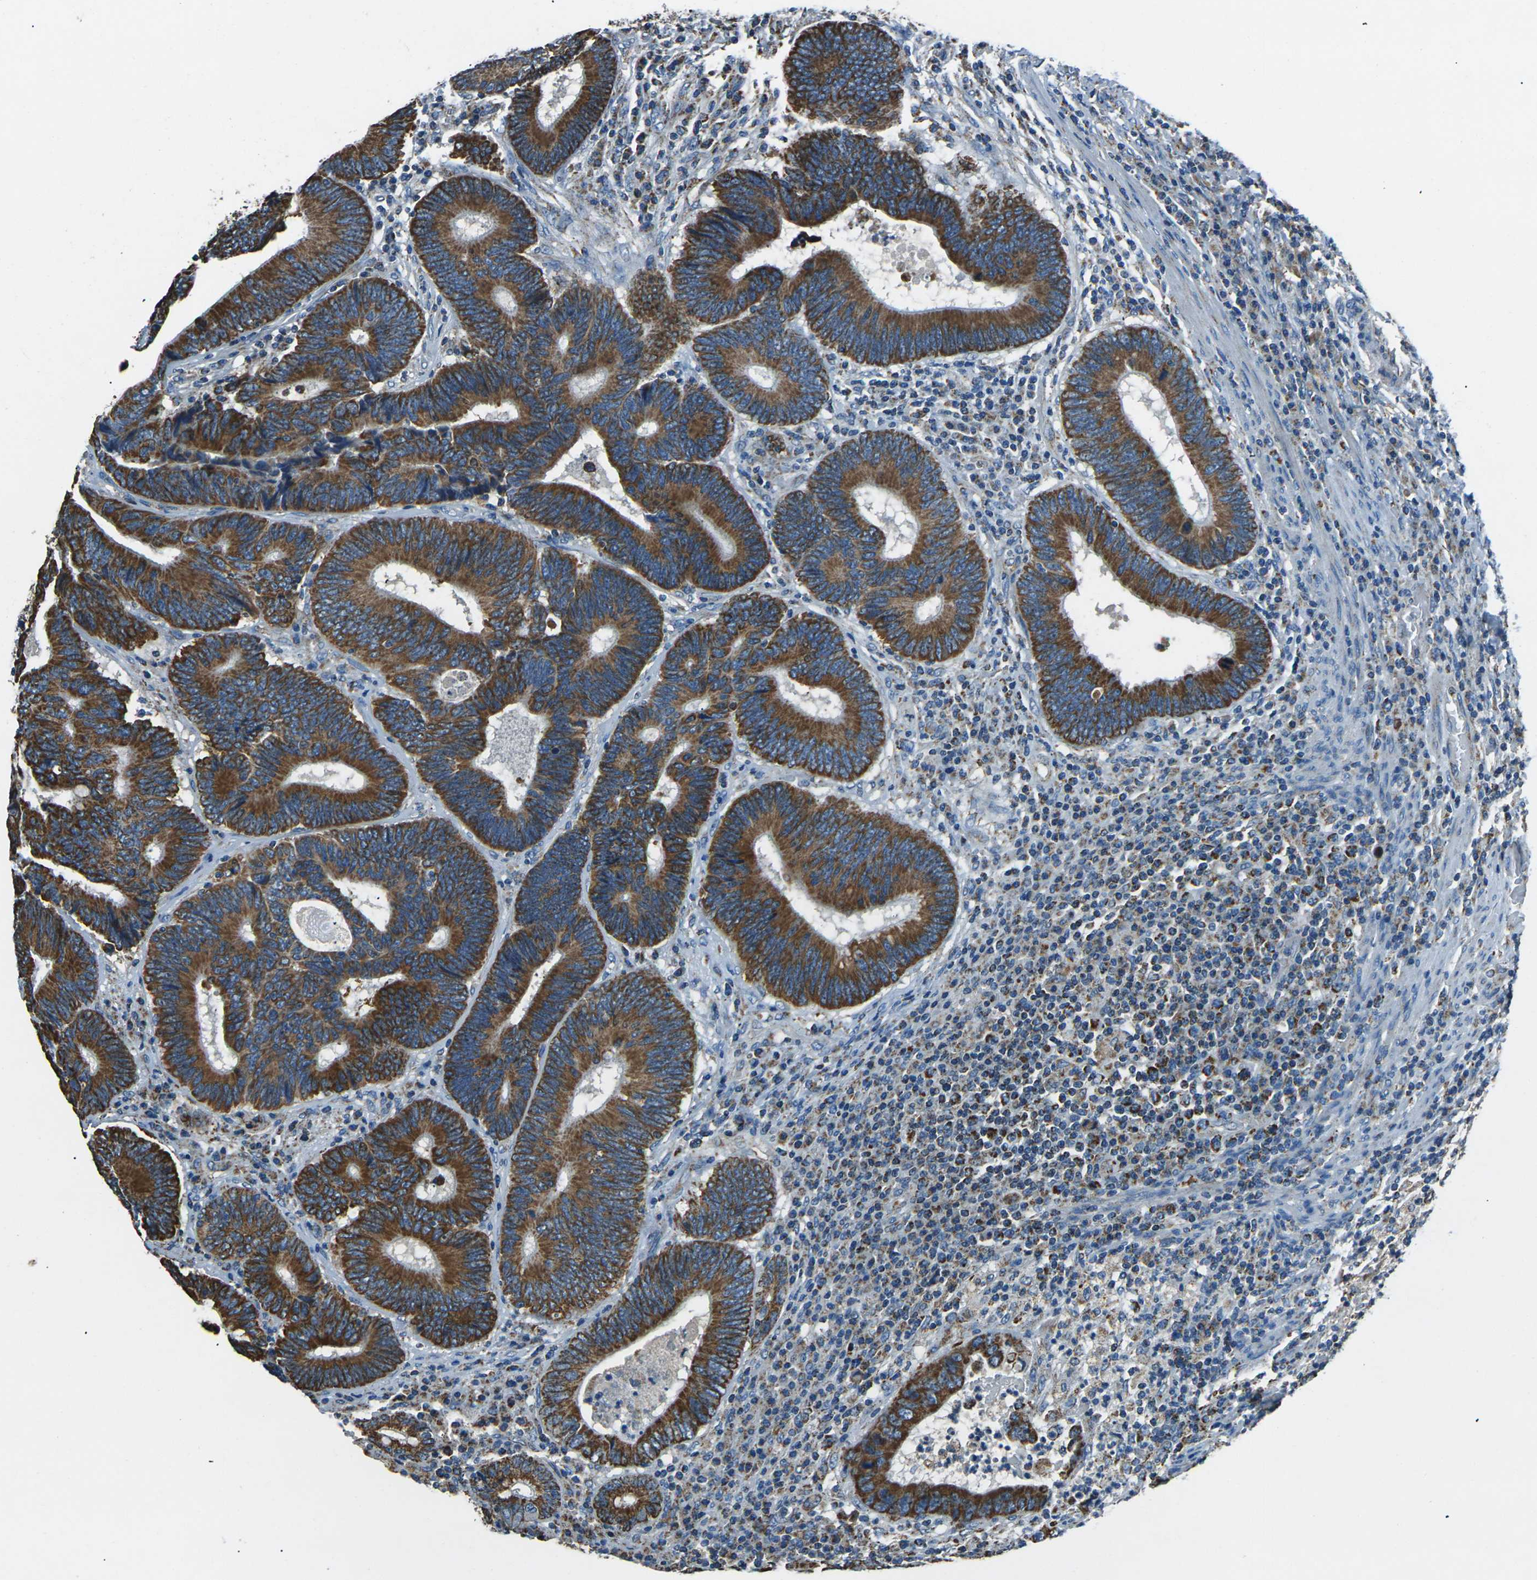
{"staining": {"intensity": "strong", "quantity": ">75%", "location": "cytoplasmic/membranous"}, "tissue": "colorectal cancer", "cell_type": "Tumor cells", "image_type": "cancer", "snomed": [{"axis": "morphology", "description": "Adenocarcinoma, NOS"}, {"axis": "topography", "description": "Colon"}], "caption": "Immunohistochemical staining of colorectal cancer displays high levels of strong cytoplasmic/membranous protein positivity in approximately >75% of tumor cells.", "gene": "IRF3", "patient": {"sex": "female", "age": 78}}